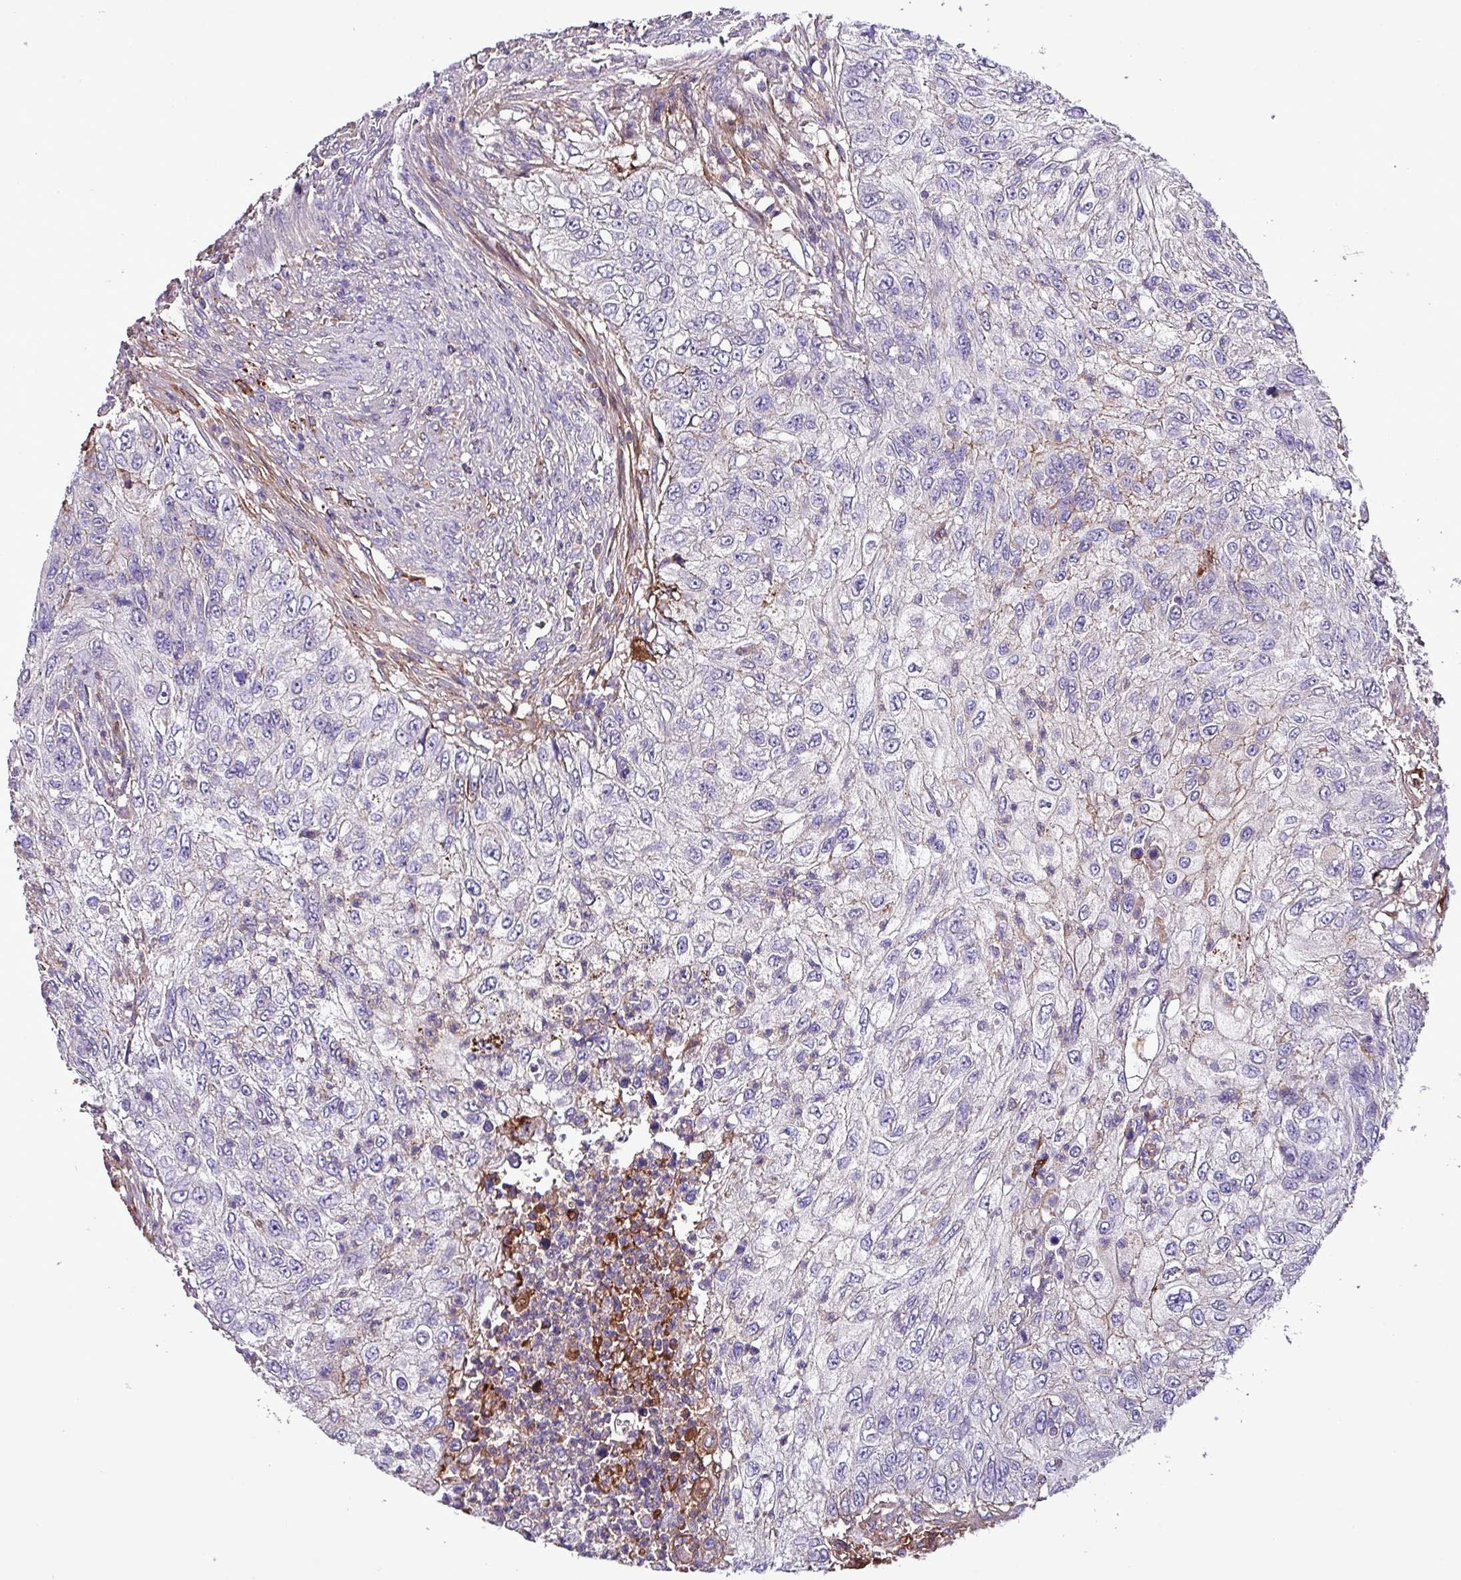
{"staining": {"intensity": "weak", "quantity": "<25%", "location": "cytoplasmic/membranous"}, "tissue": "urothelial cancer", "cell_type": "Tumor cells", "image_type": "cancer", "snomed": [{"axis": "morphology", "description": "Urothelial carcinoma, High grade"}, {"axis": "topography", "description": "Urinary bladder"}], "caption": "High power microscopy micrograph of an immunohistochemistry (IHC) photomicrograph of urothelial cancer, revealing no significant expression in tumor cells.", "gene": "HP", "patient": {"sex": "female", "age": 60}}